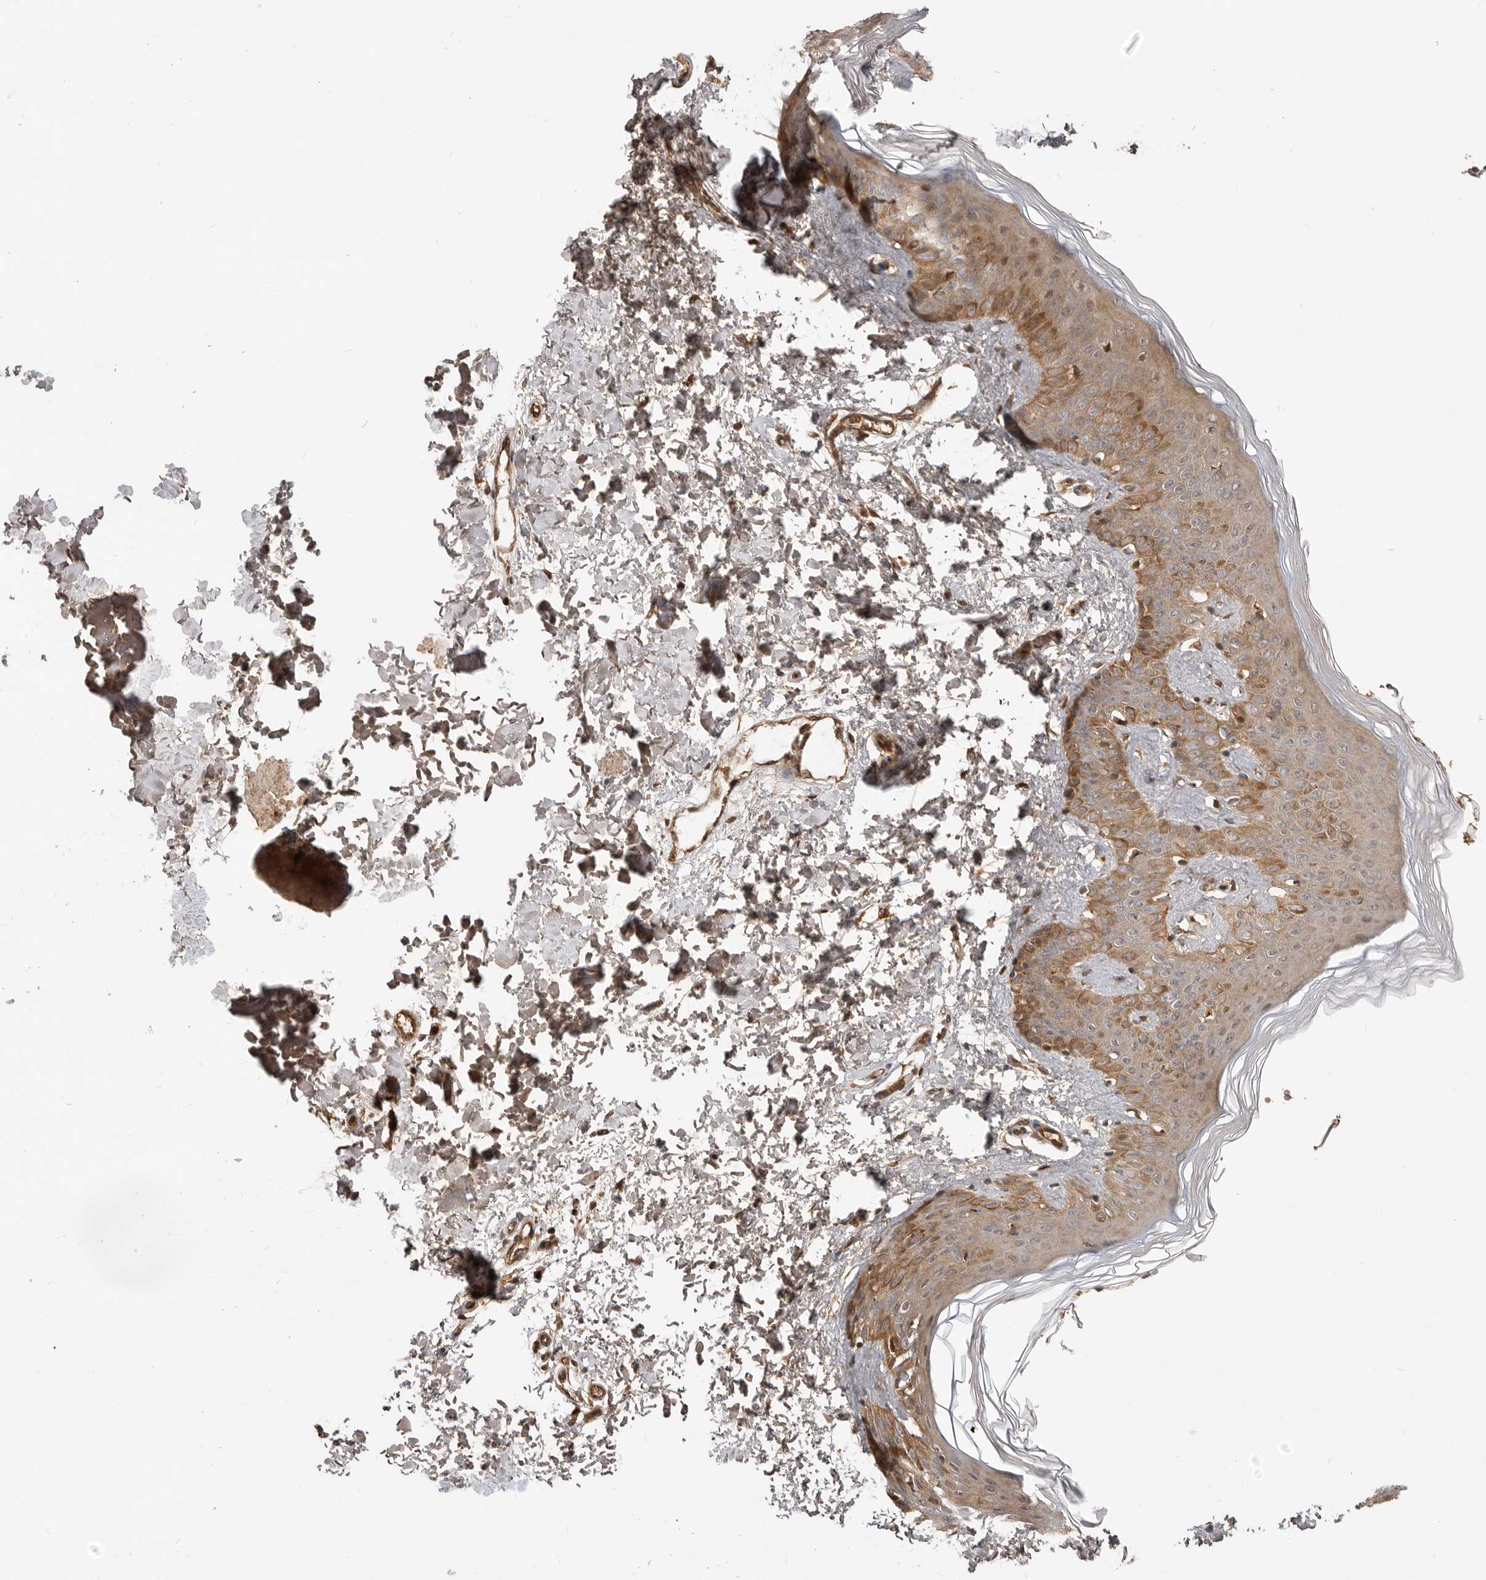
{"staining": {"intensity": "moderate", "quantity": ">75%", "location": "cytoplasmic/membranous"}, "tissue": "skin", "cell_type": "Fibroblasts", "image_type": "normal", "snomed": [{"axis": "morphology", "description": "Normal tissue, NOS"}, {"axis": "morphology", "description": "Neoplasm, benign, NOS"}, {"axis": "topography", "description": "Skin"}, {"axis": "topography", "description": "Soft tissue"}], "caption": "A photomicrograph showing moderate cytoplasmic/membranous staining in approximately >75% of fibroblasts in normal skin, as visualized by brown immunohistochemical staining.", "gene": "ADPRS", "patient": {"sex": "male", "age": 26}}